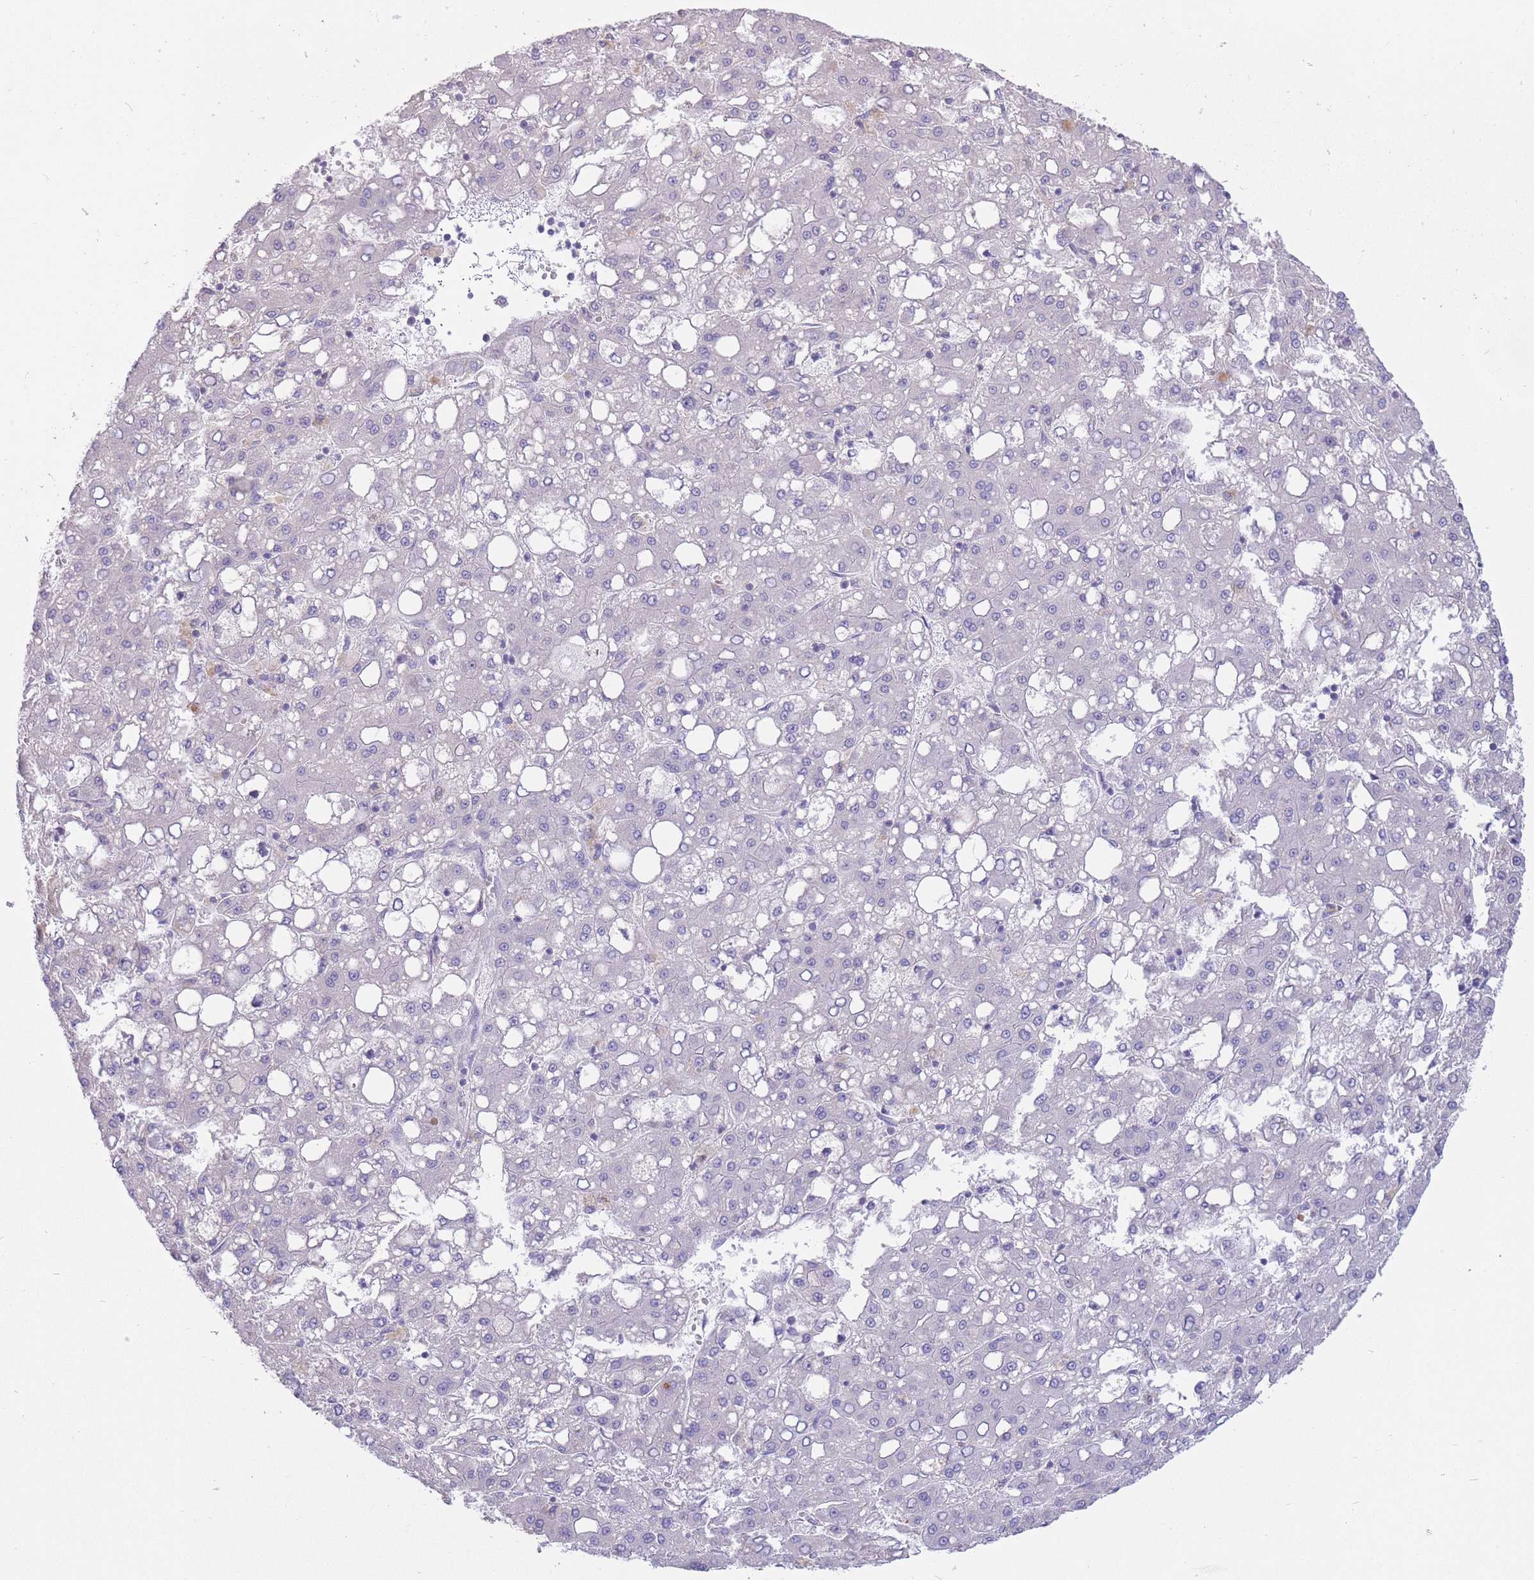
{"staining": {"intensity": "negative", "quantity": "none", "location": "none"}, "tissue": "liver cancer", "cell_type": "Tumor cells", "image_type": "cancer", "snomed": [{"axis": "morphology", "description": "Carcinoma, Hepatocellular, NOS"}, {"axis": "topography", "description": "Liver"}], "caption": "High magnification brightfield microscopy of liver cancer (hepatocellular carcinoma) stained with DAB (brown) and counterstained with hematoxylin (blue): tumor cells show no significant positivity.", "gene": "ALS2CL", "patient": {"sex": "male", "age": 65}}